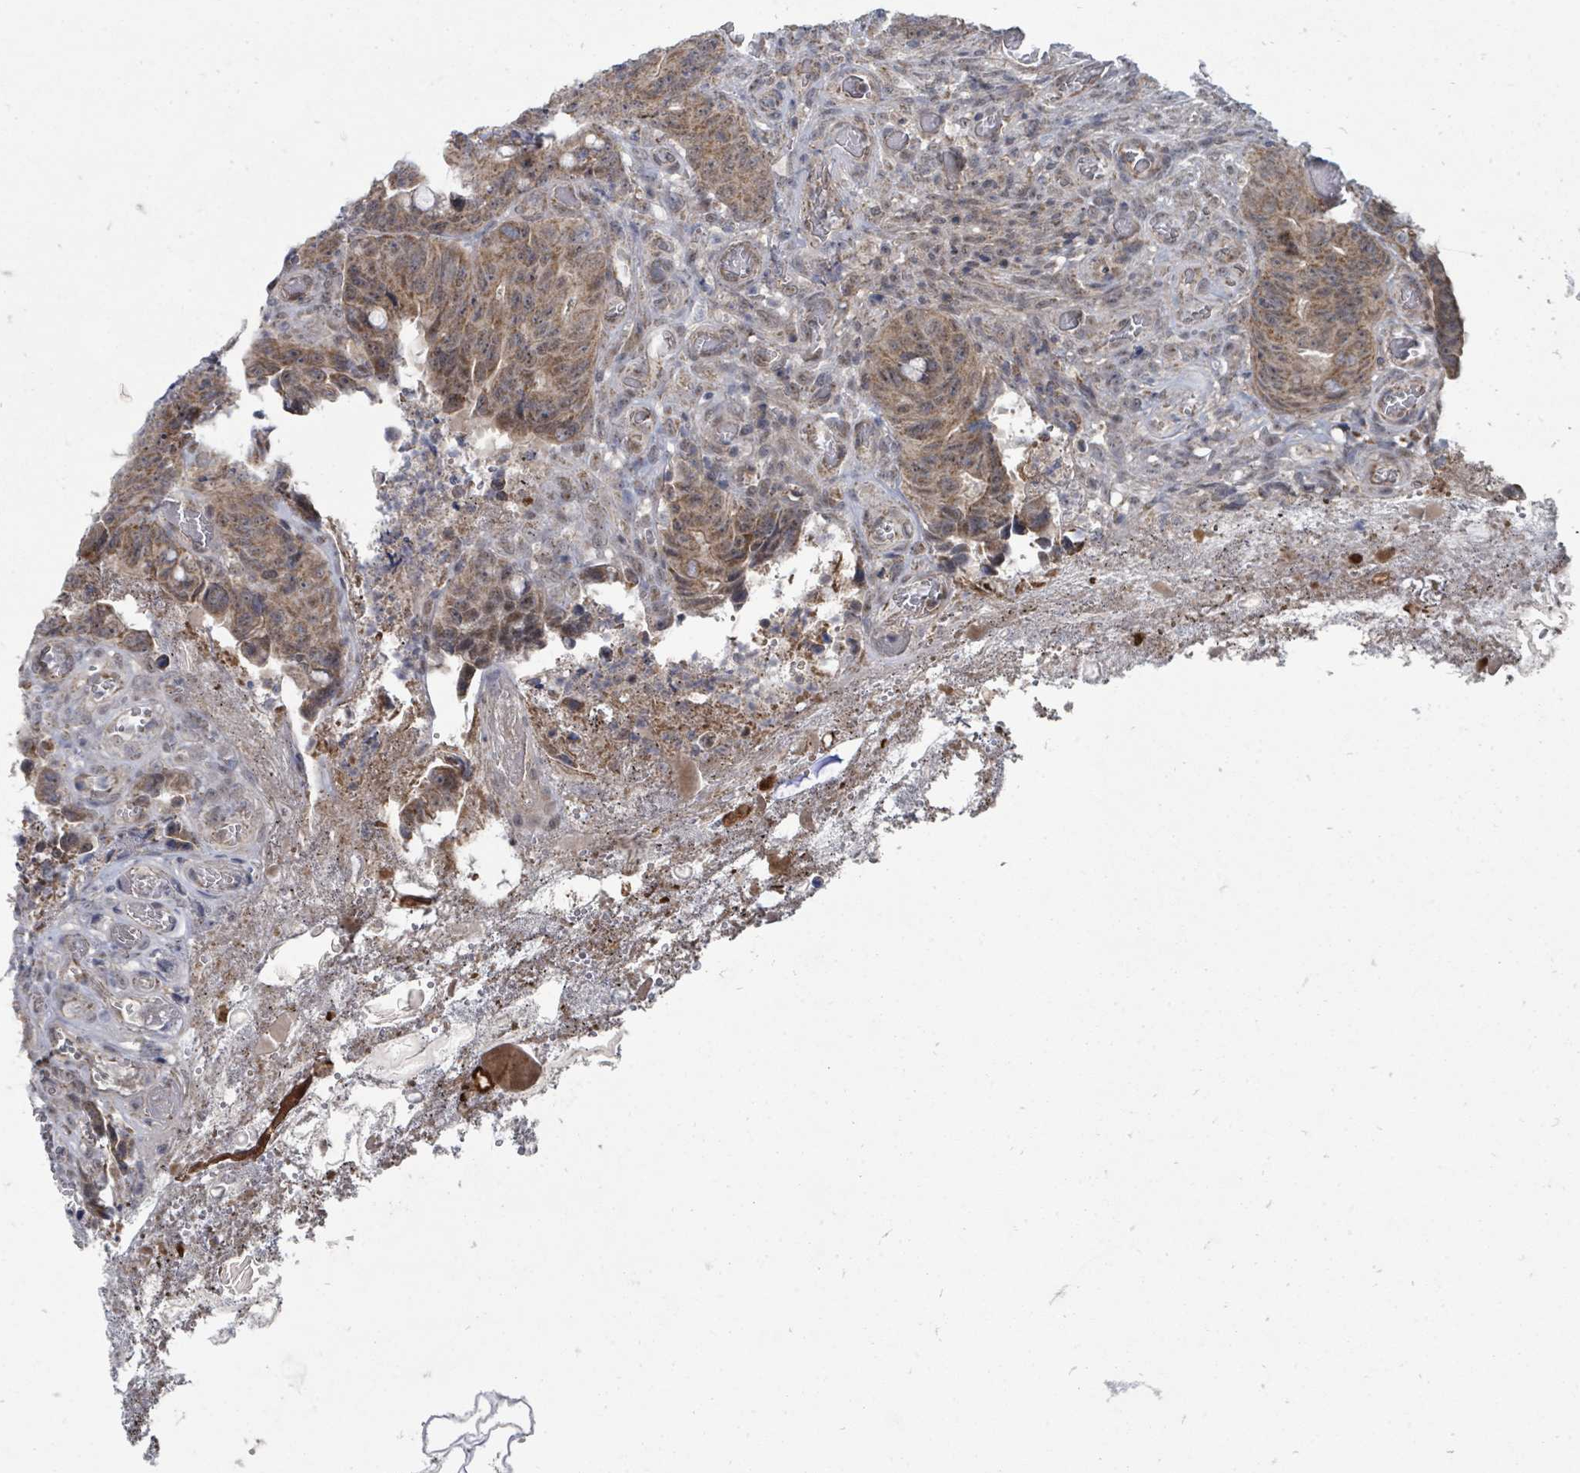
{"staining": {"intensity": "moderate", "quantity": ">75%", "location": "cytoplasmic/membranous"}, "tissue": "colorectal cancer", "cell_type": "Tumor cells", "image_type": "cancer", "snomed": [{"axis": "morphology", "description": "Adenocarcinoma, NOS"}, {"axis": "topography", "description": "Colon"}], "caption": "IHC (DAB) staining of human colorectal cancer (adenocarcinoma) displays moderate cytoplasmic/membranous protein staining in about >75% of tumor cells.", "gene": "MAGOHB", "patient": {"sex": "female", "age": 82}}